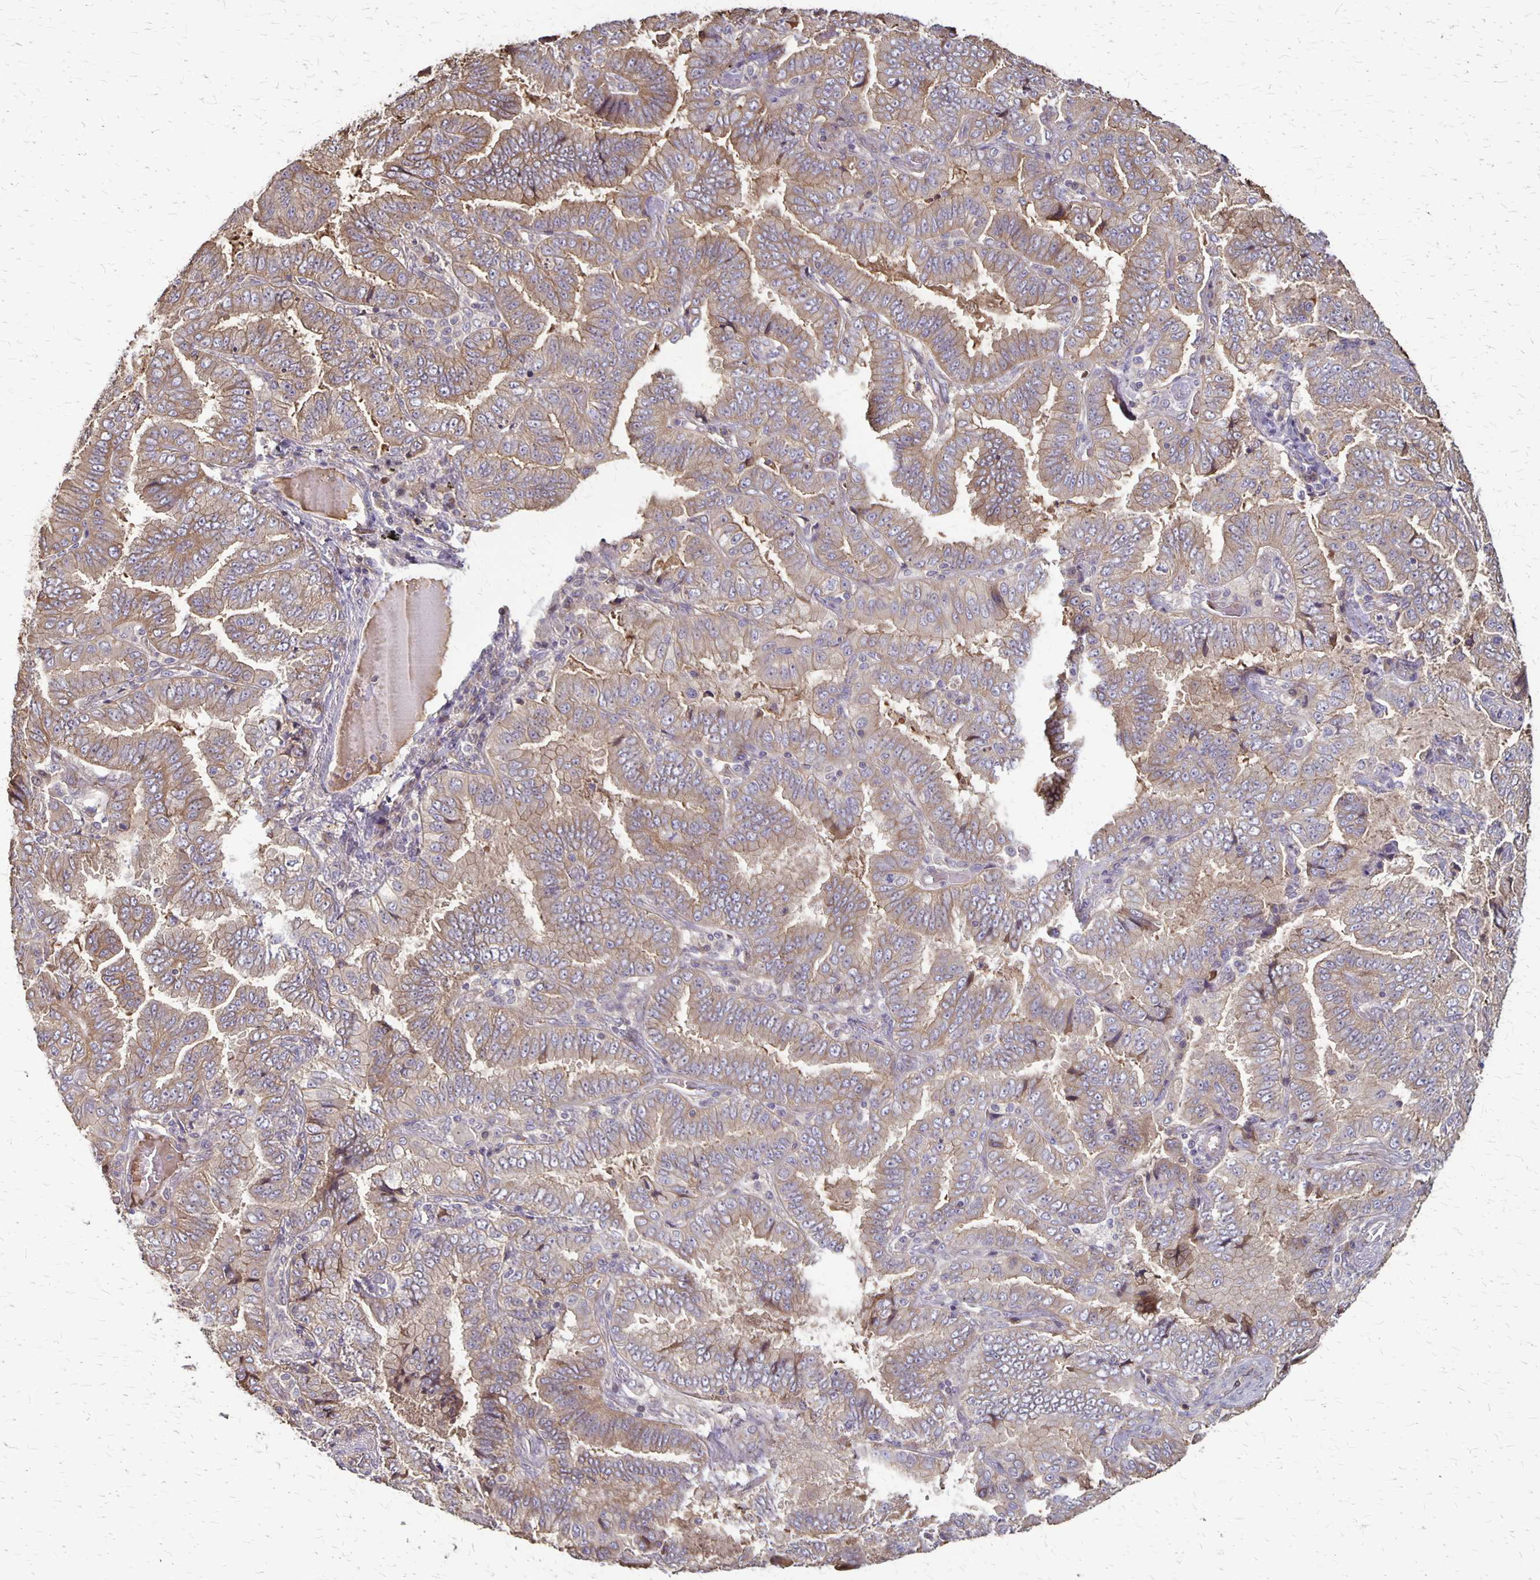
{"staining": {"intensity": "weak", "quantity": "25%-75%", "location": "cytoplasmic/membranous"}, "tissue": "lung cancer", "cell_type": "Tumor cells", "image_type": "cancer", "snomed": [{"axis": "morphology", "description": "Aneuploidy"}, {"axis": "morphology", "description": "Adenocarcinoma, NOS"}, {"axis": "morphology", "description": "Adenocarcinoma, metastatic, NOS"}, {"axis": "topography", "description": "Lymph node"}, {"axis": "topography", "description": "Lung"}], "caption": "This micrograph shows immunohistochemistry (IHC) staining of human lung cancer (metastatic adenocarcinoma), with low weak cytoplasmic/membranous expression in about 25%-75% of tumor cells.", "gene": "PROM2", "patient": {"sex": "female", "age": 48}}